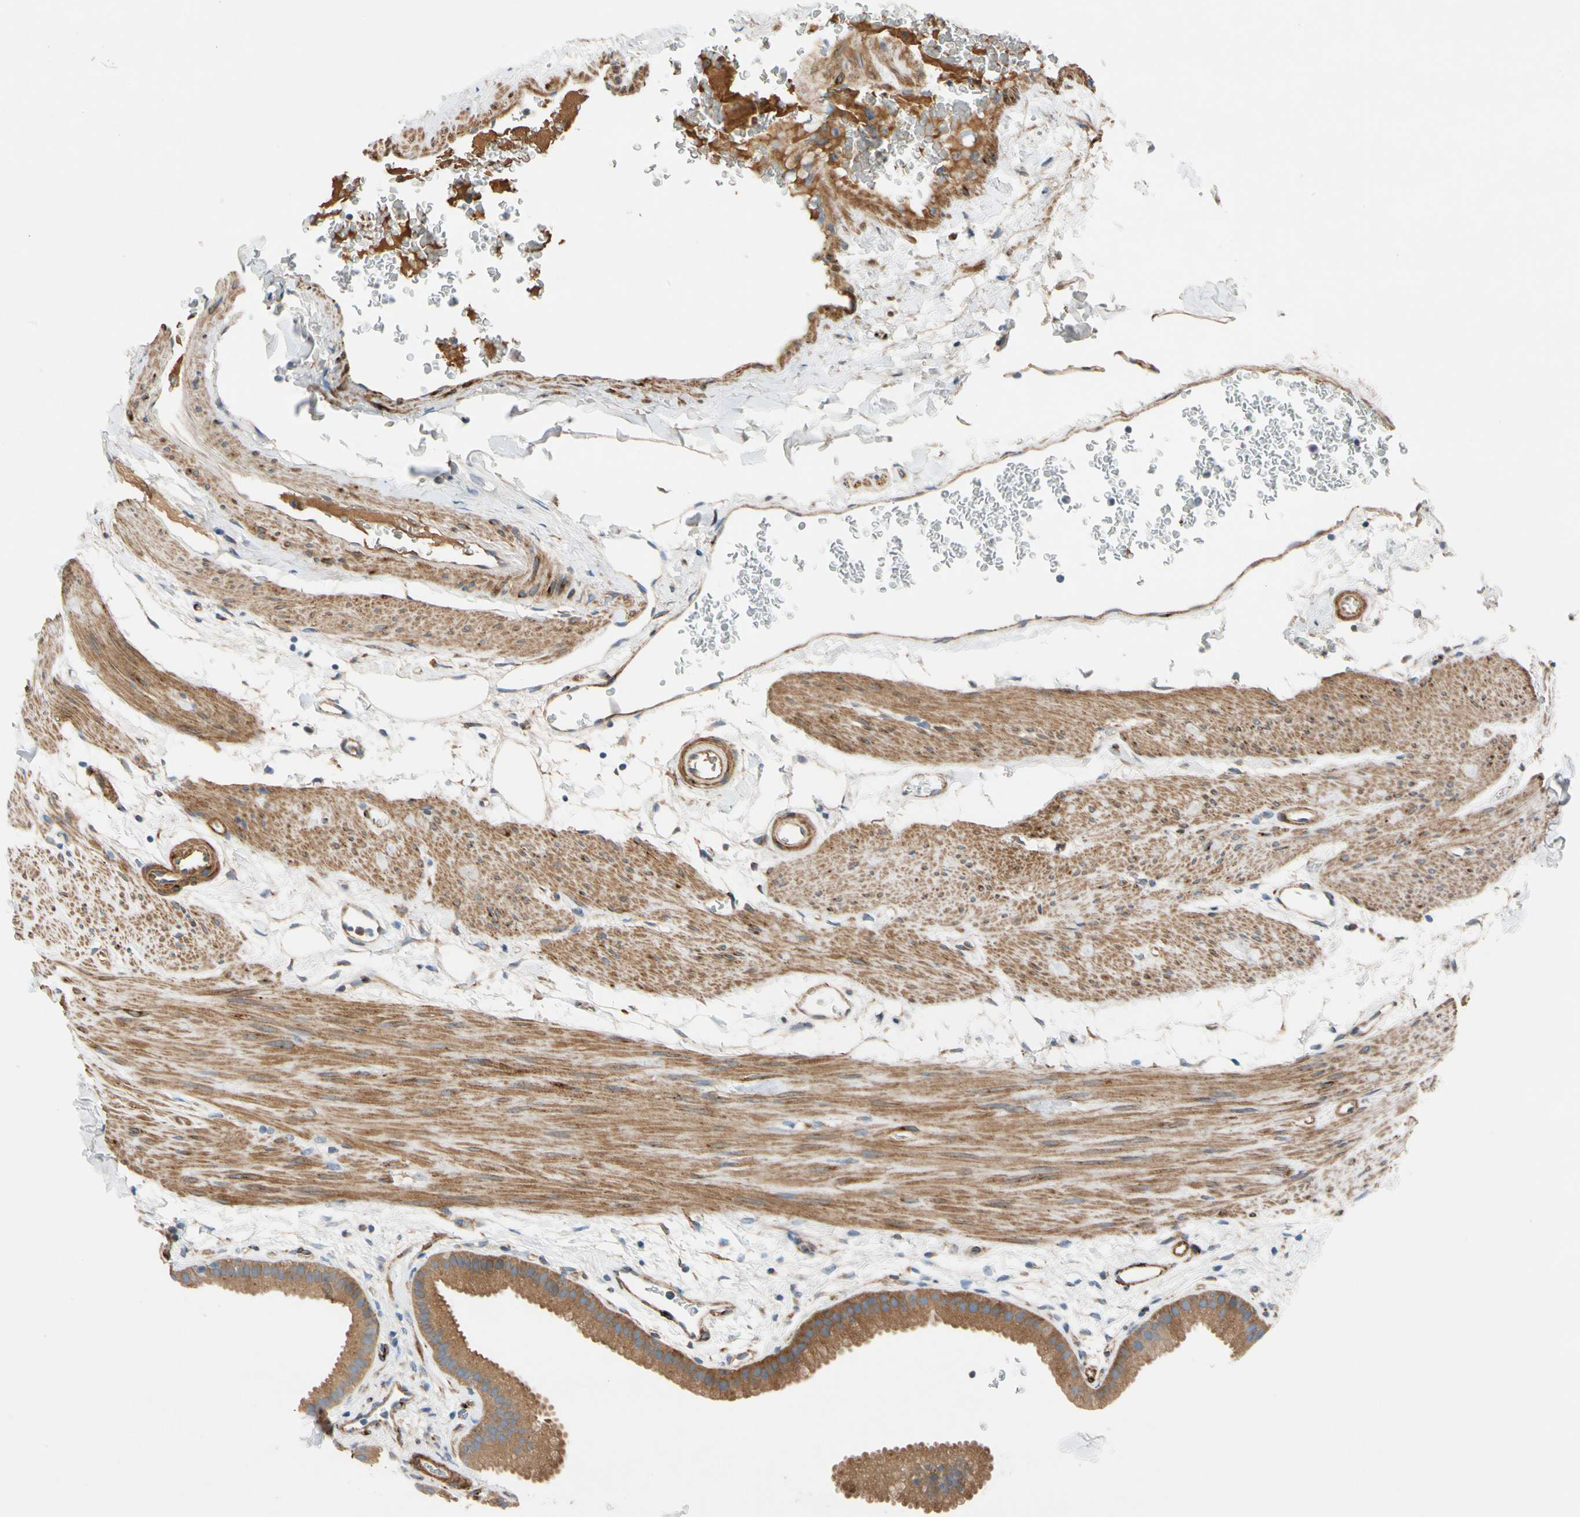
{"staining": {"intensity": "moderate", "quantity": ">75%", "location": "cytoplasmic/membranous"}, "tissue": "gallbladder", "cell_type": "Glandular cells", "image_type": "normal", "snomed": [{"axis": "morphology", "description": "Normal tissue, NOS"}, {"axis": "topography", "description": "Gallbladder"}], "caption": "Normal gallbladder shows moderate cytoplasmic/membranous staining in approximately >75% of glandular cells, visualized by immunohistochemistry. (DAB (3,3'-diaminobenzidine) IHC with brightfield microscopy, high magnification).", "gene": "ENTREP3", "patient": {"sex": "female", "age": 64}}